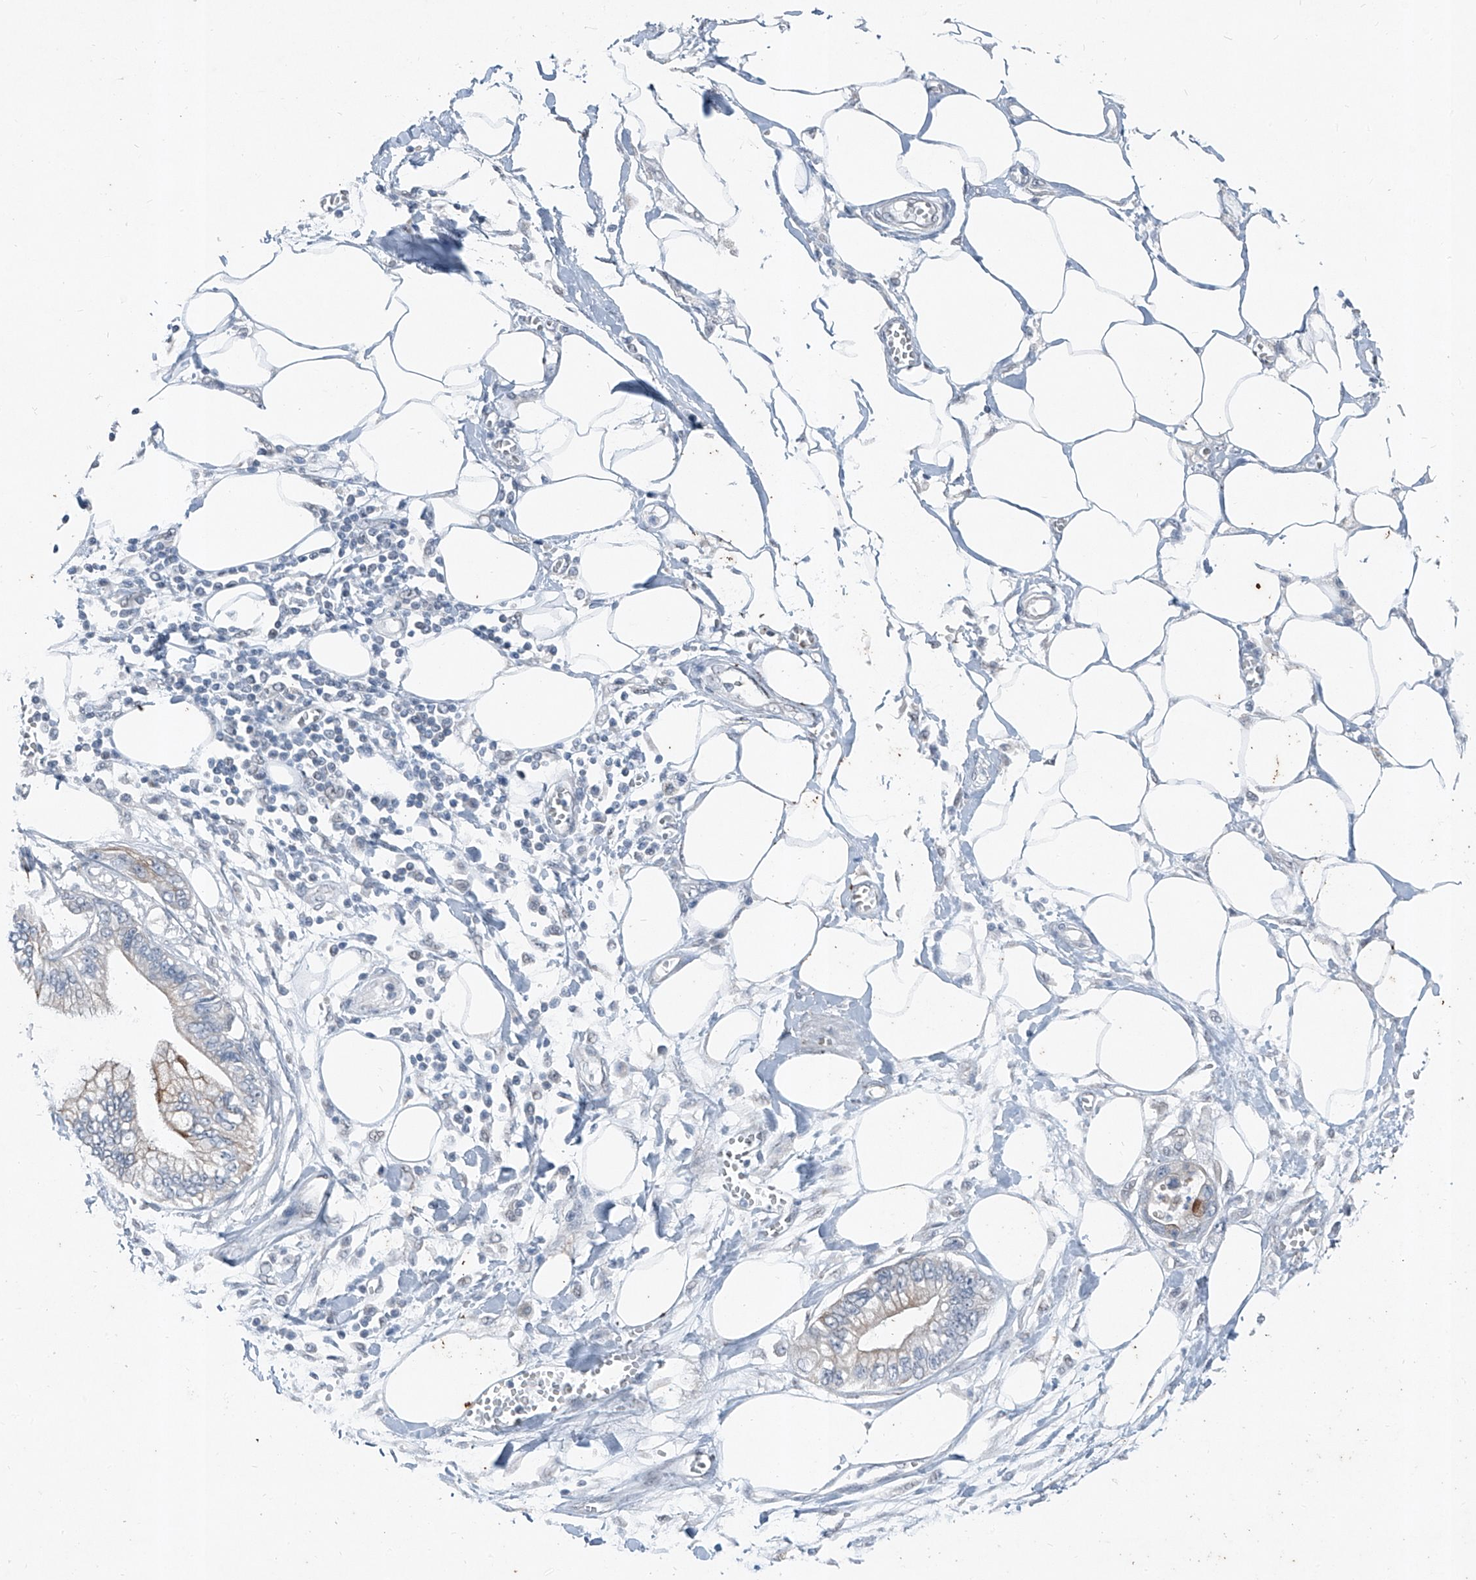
{"staining": {"intensity": "weak", "quantity": "<25%", "location": "cytoplasmic/membranous"}, "tissue": "pancreatic cancer", "cell_type": "Tumor cells", "image_type": "cancer", "snomed": [{"axis": "morphology", "description": "Adenocarcinoma, NOS"}, {"axis": "topography", "description": "Pancreas"}], "caption": "DAB (3,3'-diaminobenzidine) immunohistochemical staining of human pancreatic cancer demonstrates no significant expression in tumor cells.", "gene": "DYRK1B", "patient": {"sex": "male", "age": 56}}